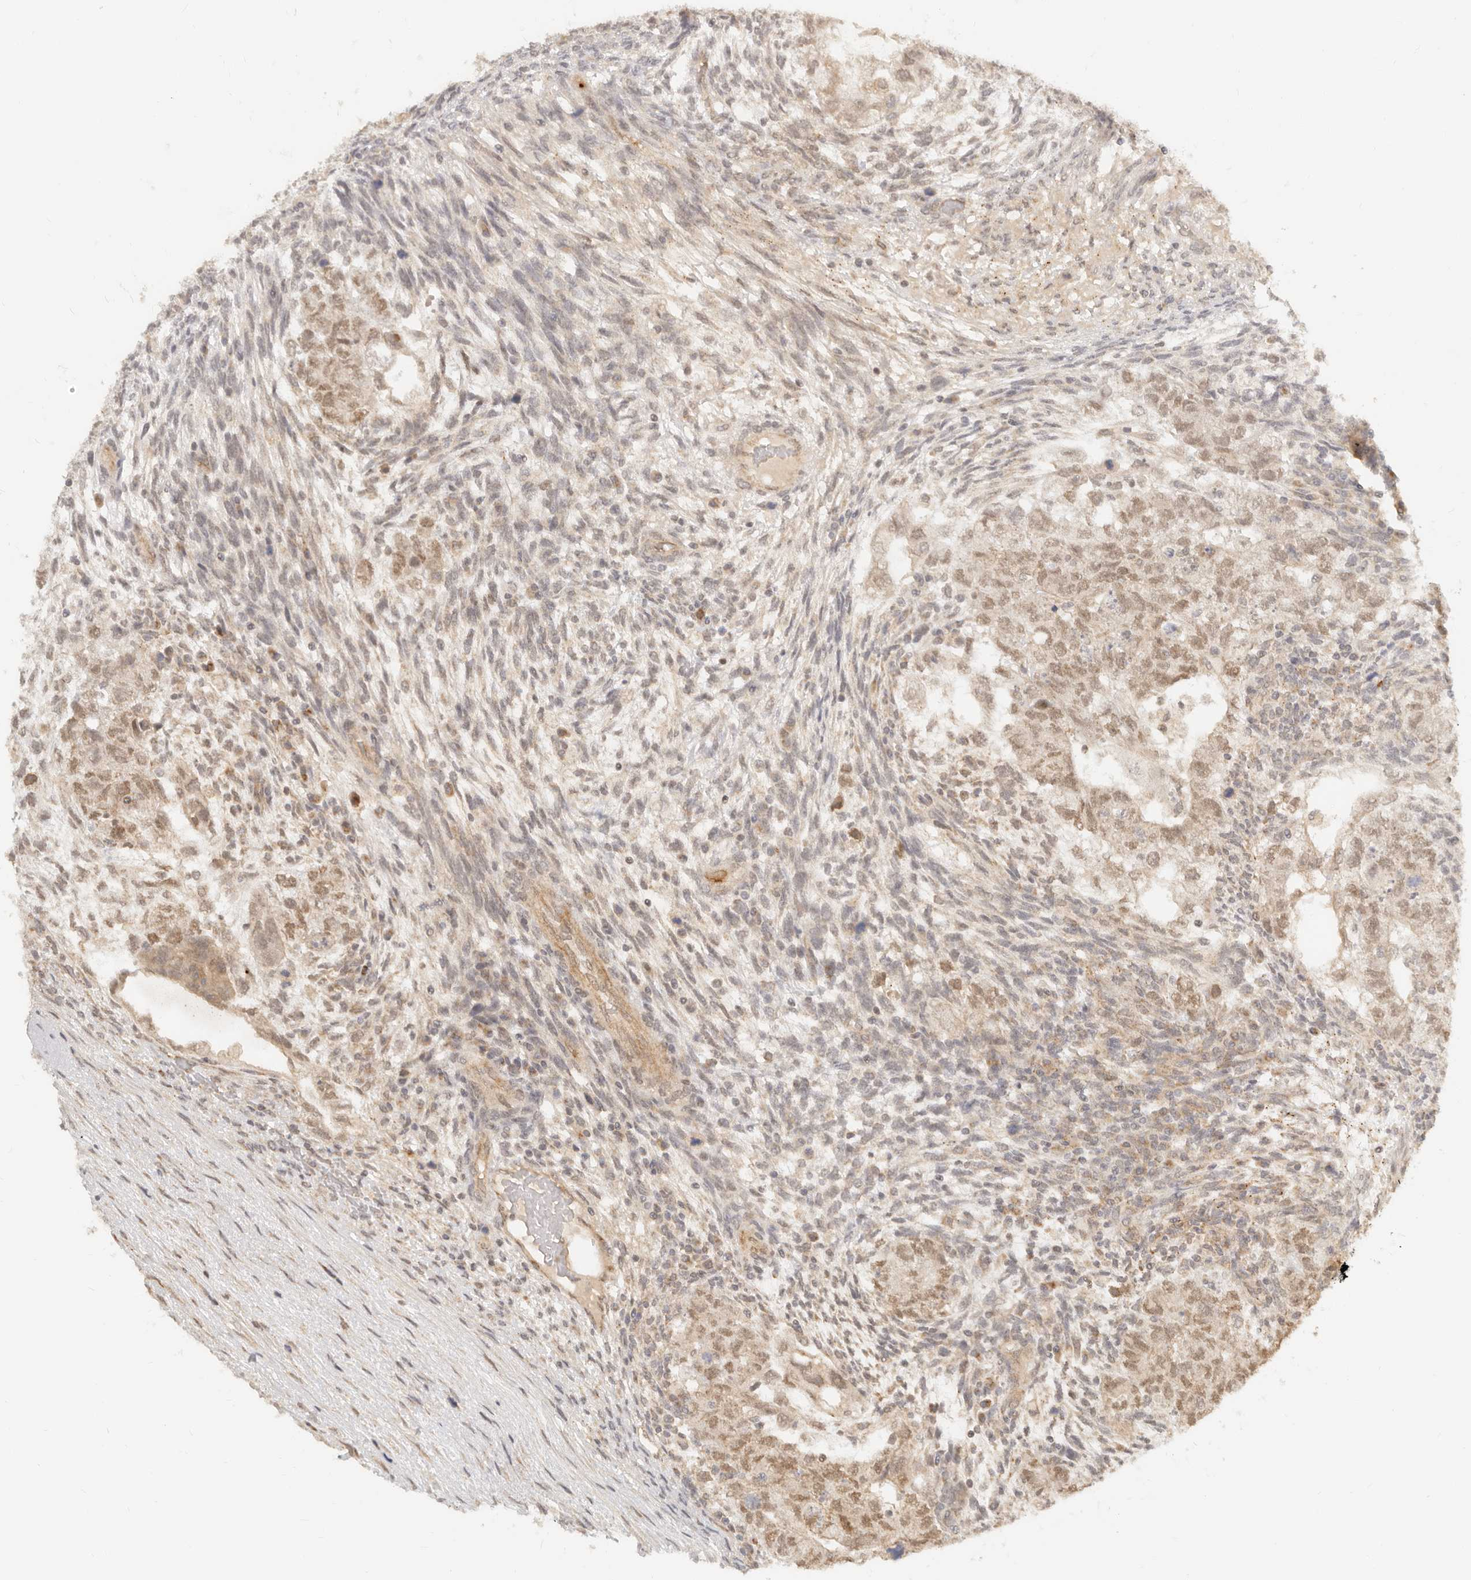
{"staining": {"intensity": "weak", "quantity": ">75%", "location": "nuclear"}, "tissue": "testis cancer", "cell_type": "Tumor cells", "image_type": "cancer", "snomed": [{"axis": "morphology", "description": "Normal tissue, NOS"}, {"axis": "morphology", "description": "Carcinoma, Embryonal, NOS"}, {"axis": "topography", "description": "Testis"}], "caption": "This micrograph exhibits testis cancer (embryonal carcinoma) stained with immunohistochemistry to label a protein in brown. The nuclear of tumor cells show weak positivity for the protein. Nuclei are counter-stained blue.", "gene": "BAALC", "patient": {"sex": "male", "age": 36}}